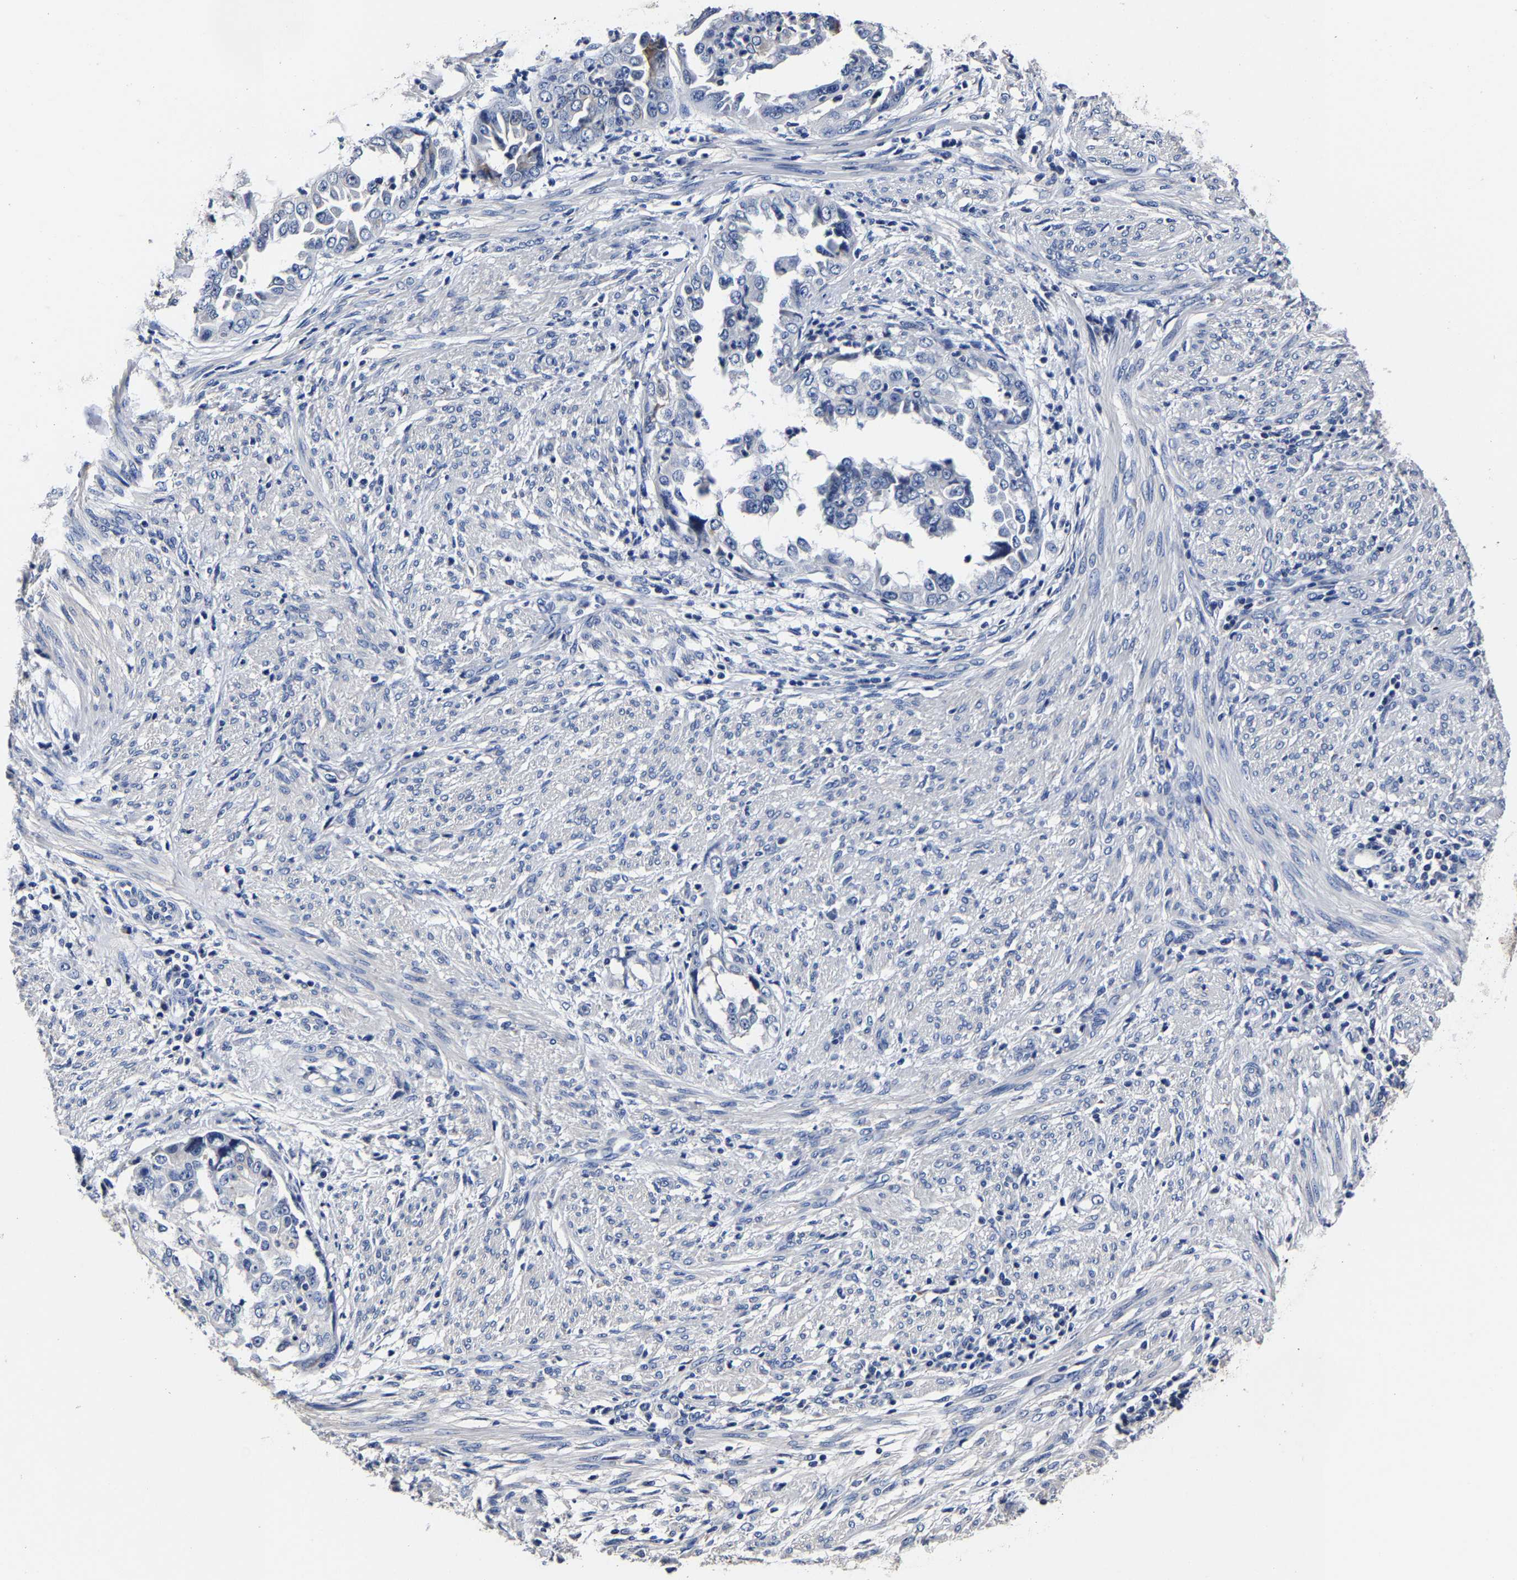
{"staining": {"intensity": "negative", "quantity": "none", "location": "none"}, "tissue": "endometrial cancer", "cell_type": "Tumor cells", "image_type": "cancer", "snomed": [{"axis": "morphology", "description": "Adenocarcinoma, NOS"}, {"axis": "topography", "description": "Endometrium"}], "caption": "Immunohistochemistry (IHC) photomicrograph of human endometrial adenocarcinoma stained for a protein (brown), which demonstrates no staining in tumor cells. (DAB (3,3'-diaminobenzidine) immunohistochemistry with hematoxylin counter stain).", "gene": "AKAP4", "patient": {"sex": "female", "age": 85}}